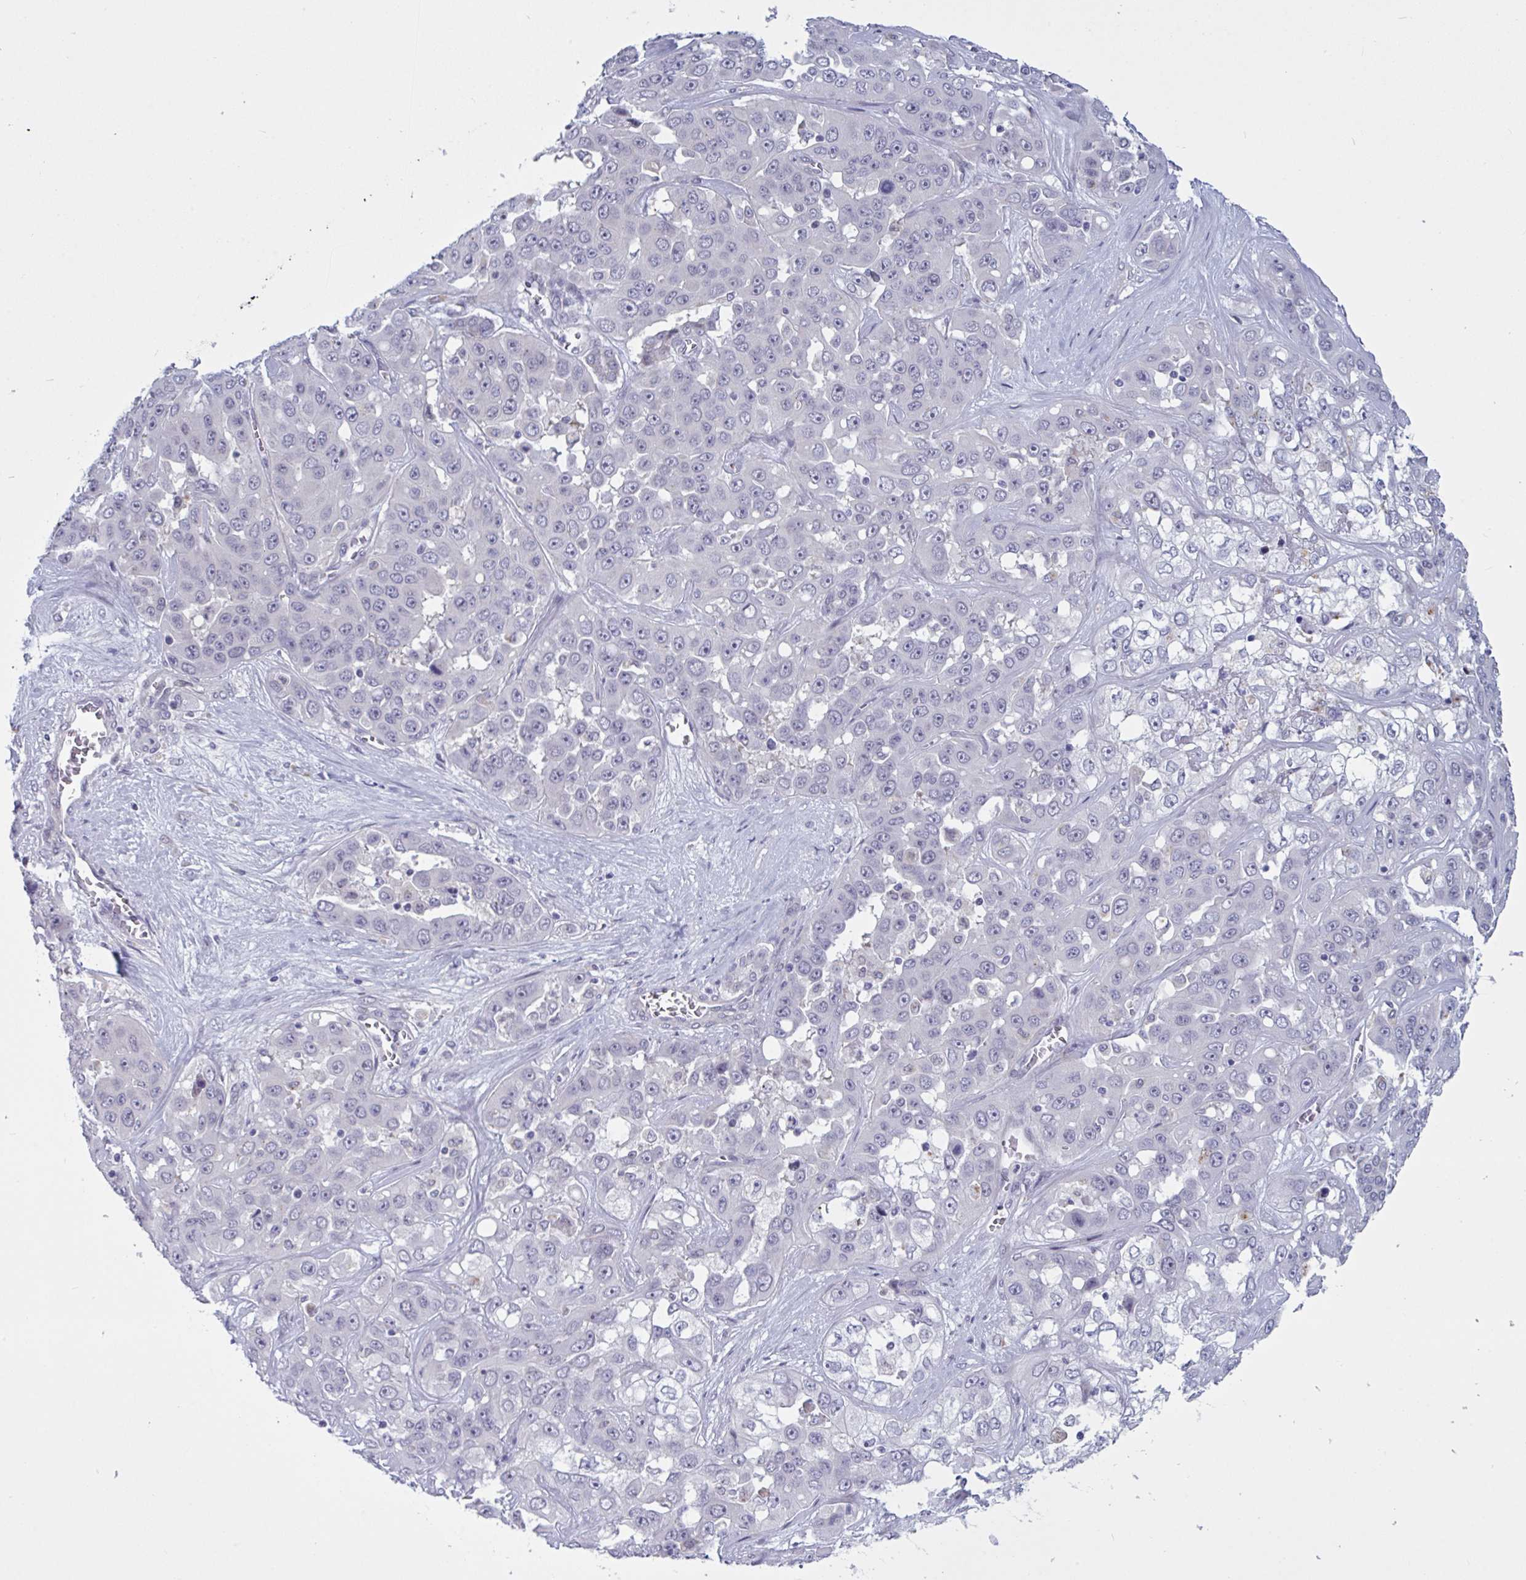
{"staining": {"intensity": "negative", "quantity": "none", "location": "none"}, "tissue": "liver cancer", "cell_type": "Tumor cells", "image_type": "cancer", "snomed": [{"axis": "morphology", "description": "Cholangiocarcinoma"}, {"axis": "topography", "description": "Liver"}], "caption": "A high-resolution micrograph shows immunohistochemistry (IHC) staining of cholangiocarcinoma (liver), which demonstrates no significant expression in tumor cells.", "gene": "TCEAL8", "patient": {"sex": "female", "age": 52}}